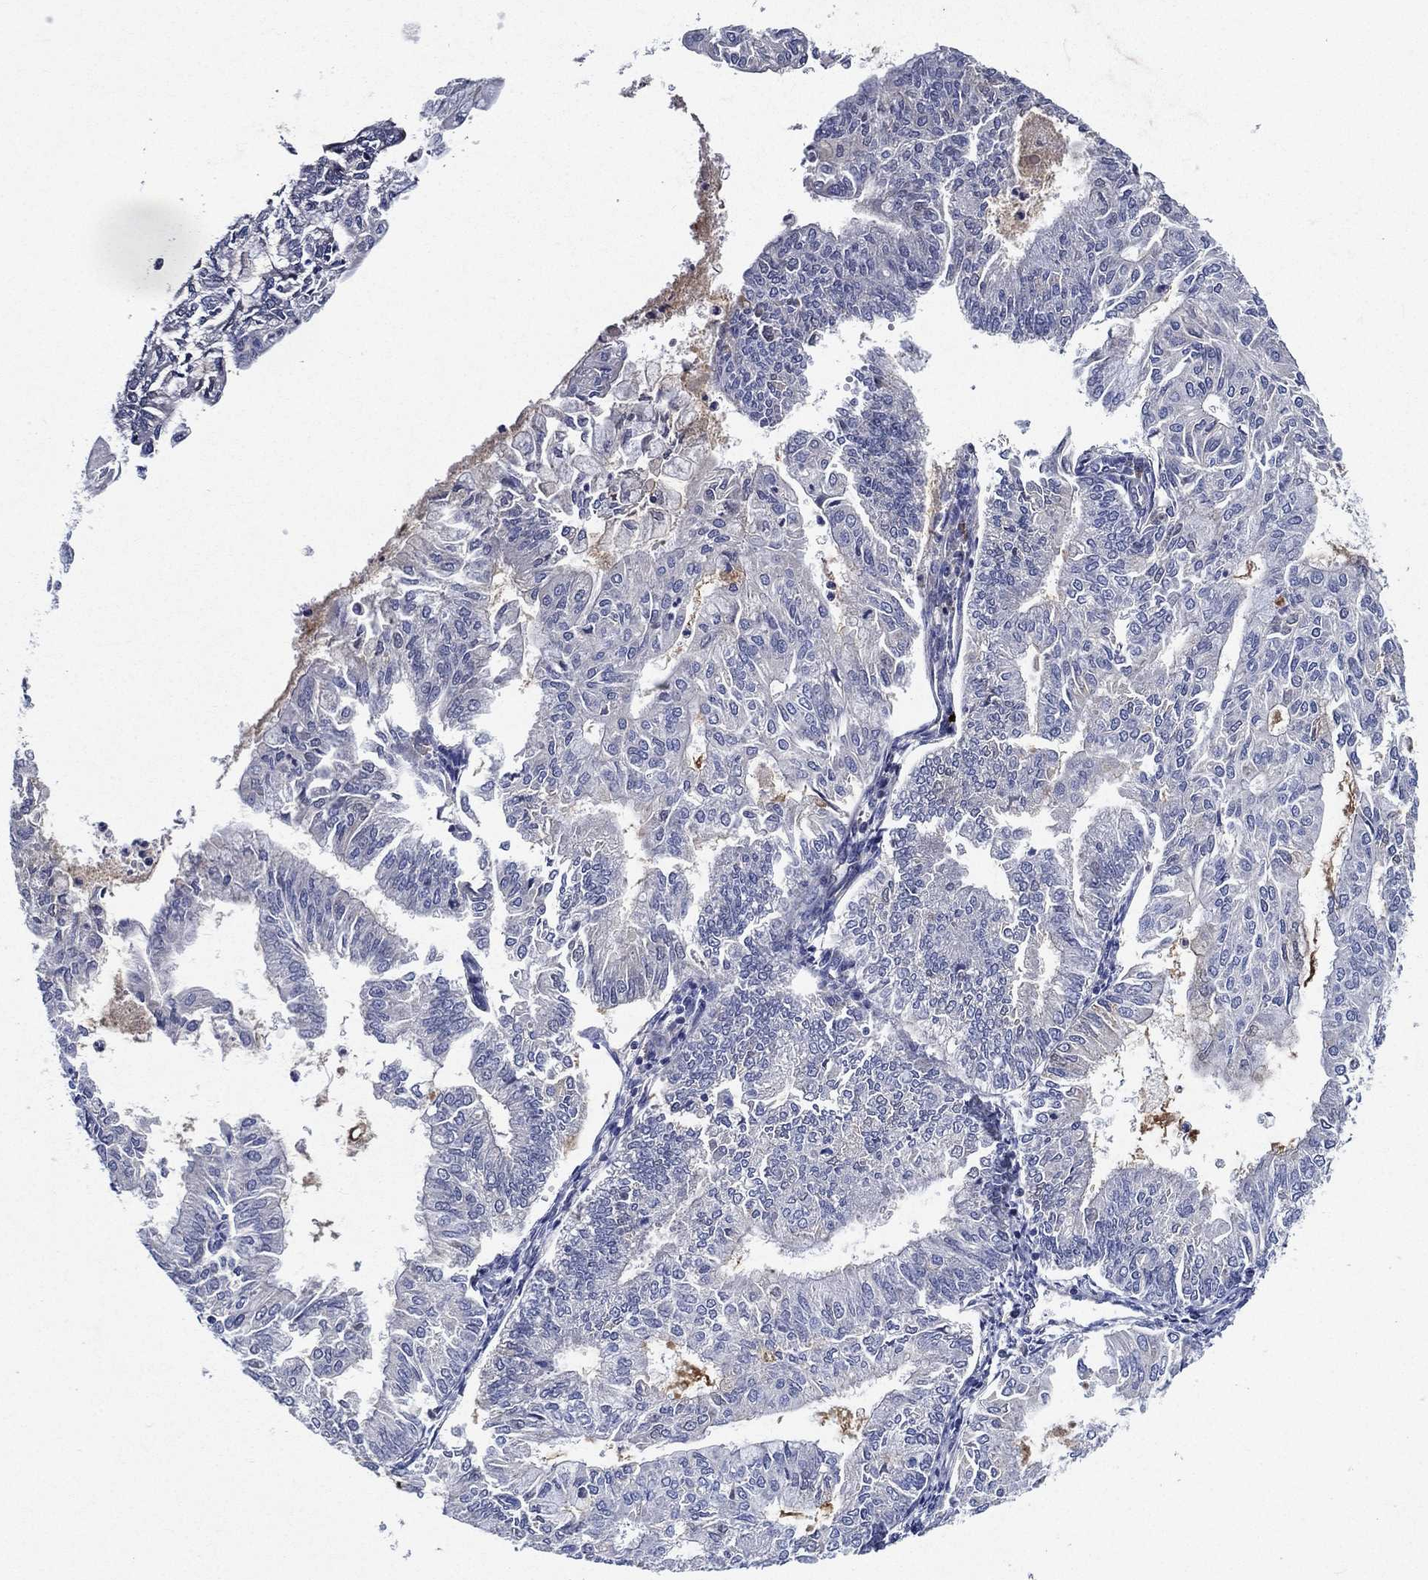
{"staining": {"intensity": "negative", "quantity": "none", "location": "none"}, "tissue": "endometrial cancer", "cell_type": "Tumor cells", "image_type": "cancer", "snomed": [{"axis": "morphology", "description": "Adenocarcinoma, NOS"}, {"axis": "topography", "description": "Endometrium"}], "caption": "Tumor cells are negative for brown protein staining in endometrial adenocarcinoma.", "gene": "TMPRSS11D", "patient": {"sex": "female", "age": 59}}